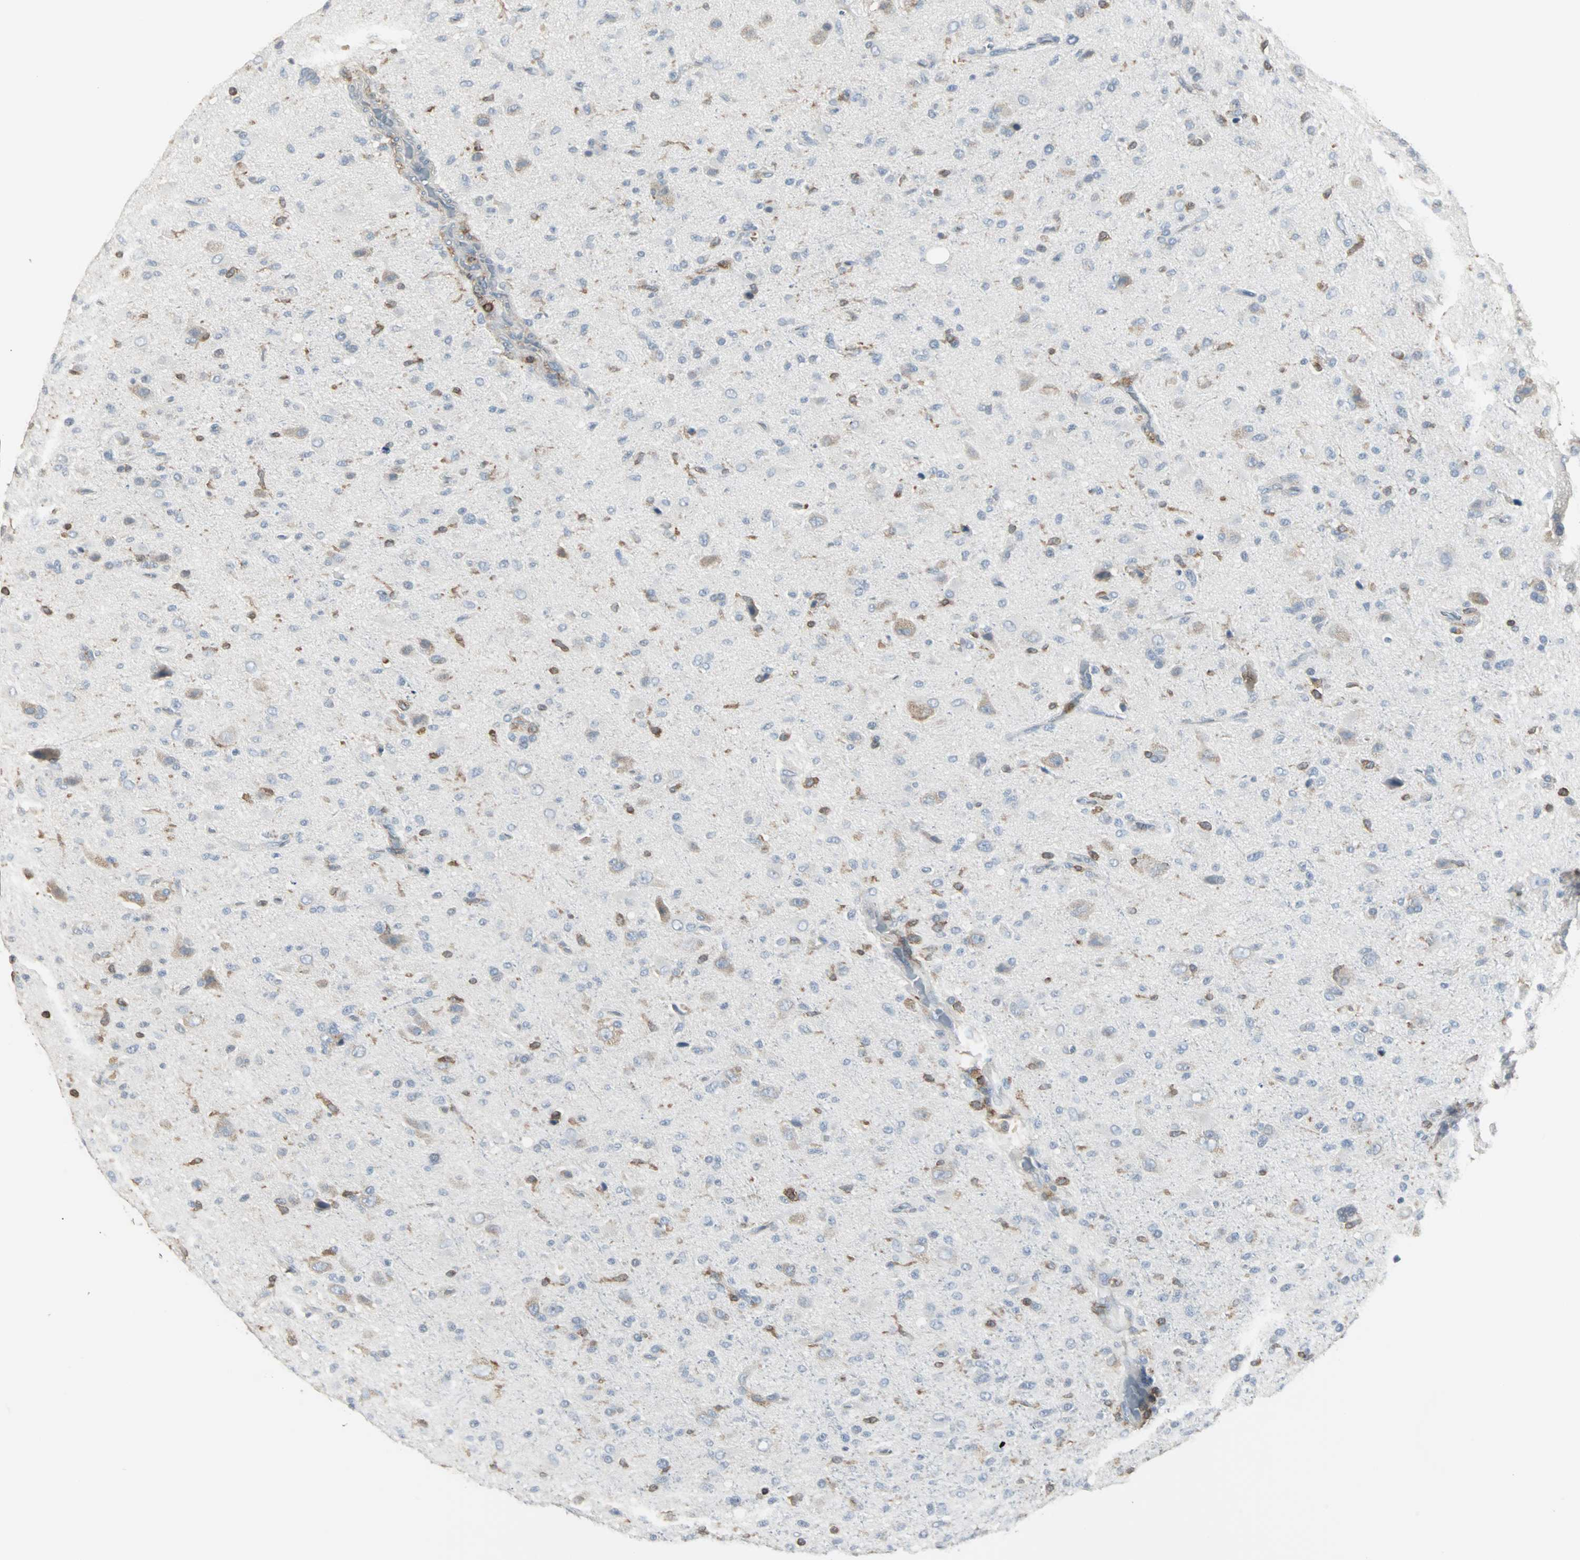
{"staining": {"intensity": "moderate", "quantity": "<25%", "location": "cytoplasmic/membranous"}, "tissue": "glioma", "cell_type": "Tumor cells", "image_type": "cancer", "snomed": [{"axis": "morphology", "description": "Glioma, malignant, High grade"}, {"axis": "topography", "description": "Brain"}], "caption": "DAB immunohistochemical staining of human glioma demonstrates moderate cytoplasmic/membranous protein positivity in about <25% of tumor cells.", "gene": "LRRFIP1", "patient": {"sex": "male", "age": 71}}